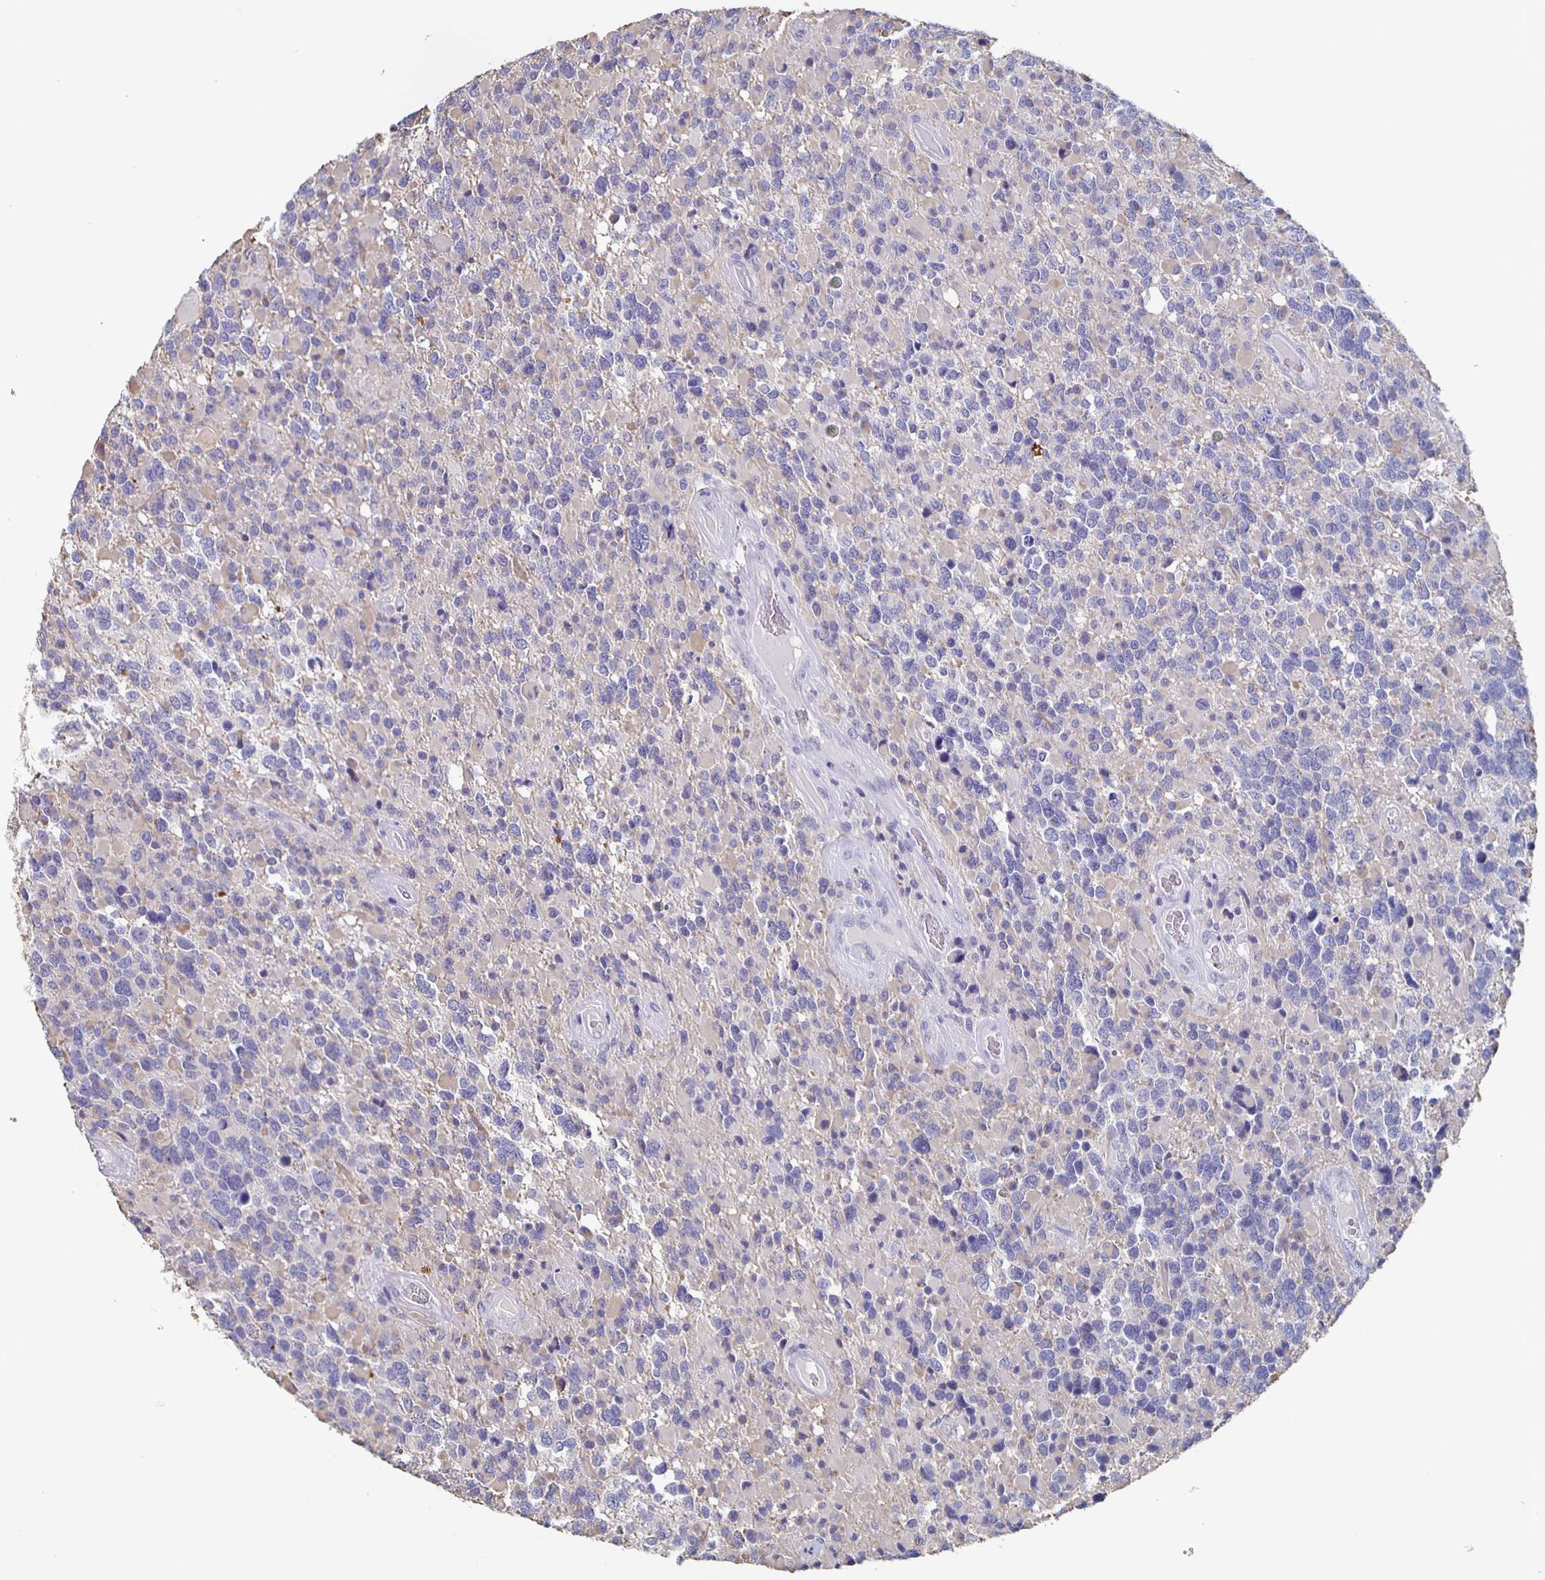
{"staining": {"intensity": "negative", "quantity": "none", "location": "none"}, "tissue": "glioma", "cell_type": "Tumor cells", "image_type": "cancer", "snomed": [{"axis": "morphology", "description": "Glioma, malignant, High grade"}, {"axis": "topography", "description": "Brain"}], "caption": "Human glioma stained for a protein using immunohistochemistry (IHC) reveals no expression in tumor cells.", "gene": "CACNA2D2", "patient": {"sex": "female", "age": 40}}